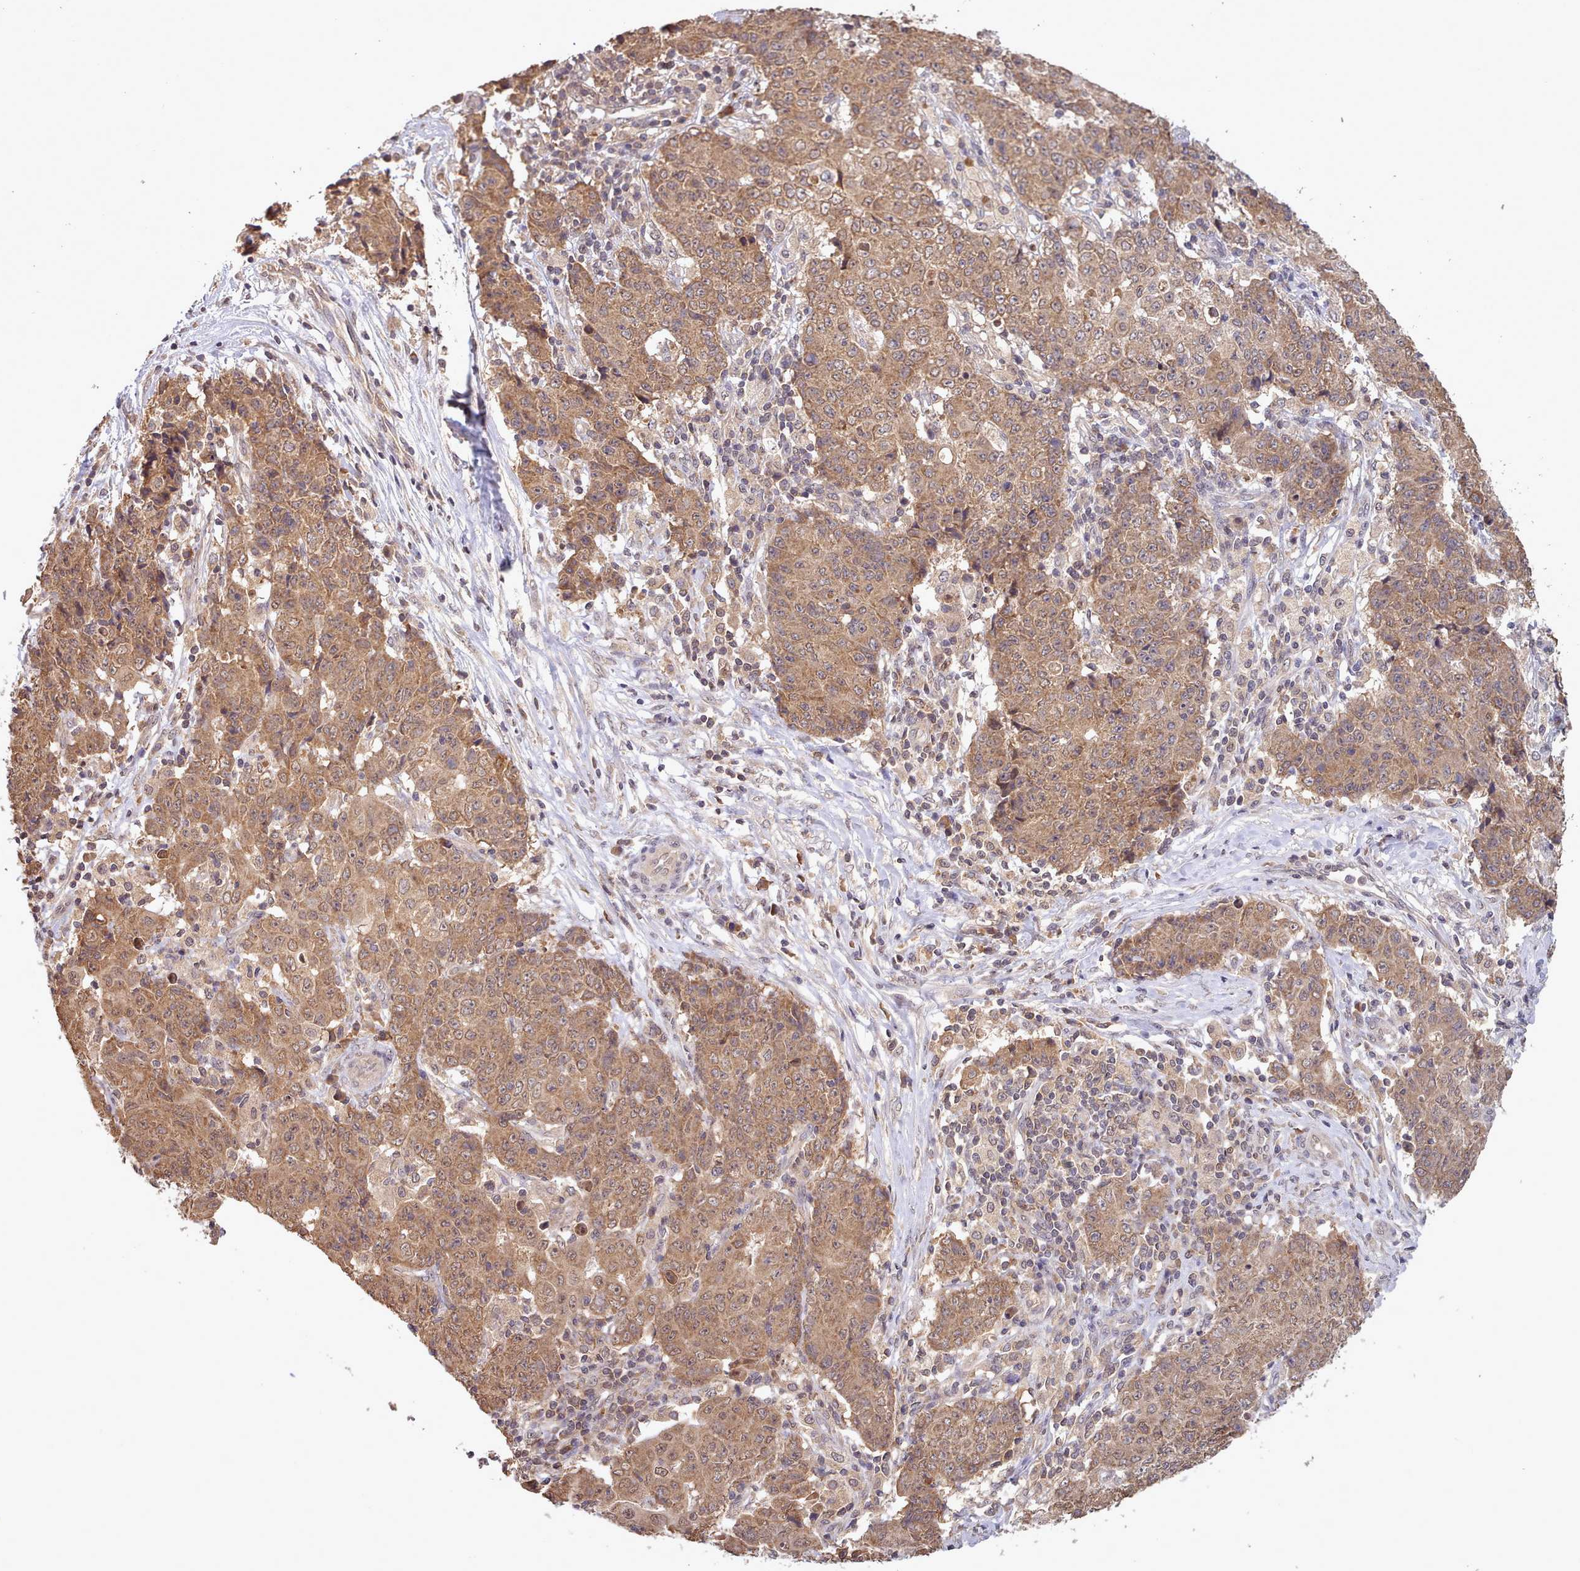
{"staining": {"intensity": "moderate", "quantity": ">75%", "location": "cytoplasmic/membranous"}, "tissue": "ovarian cancer", "cell_type": "Tumor cells", "image_type": "cancer", "snomed": [{"axis": "morphology", "description": "Carcinoma, endometroid"}, {"axis": "topography", "description": "Ovary"}], "caption": "Tumor cells demonstrate medium levels of moderate cytoplasmic/membranous staining in approximately >75% of cells in ovarian cancer (endometroid carcinoma).", "gene": "PIP4P1", "patient": {"sex": "female", "age": 42}}